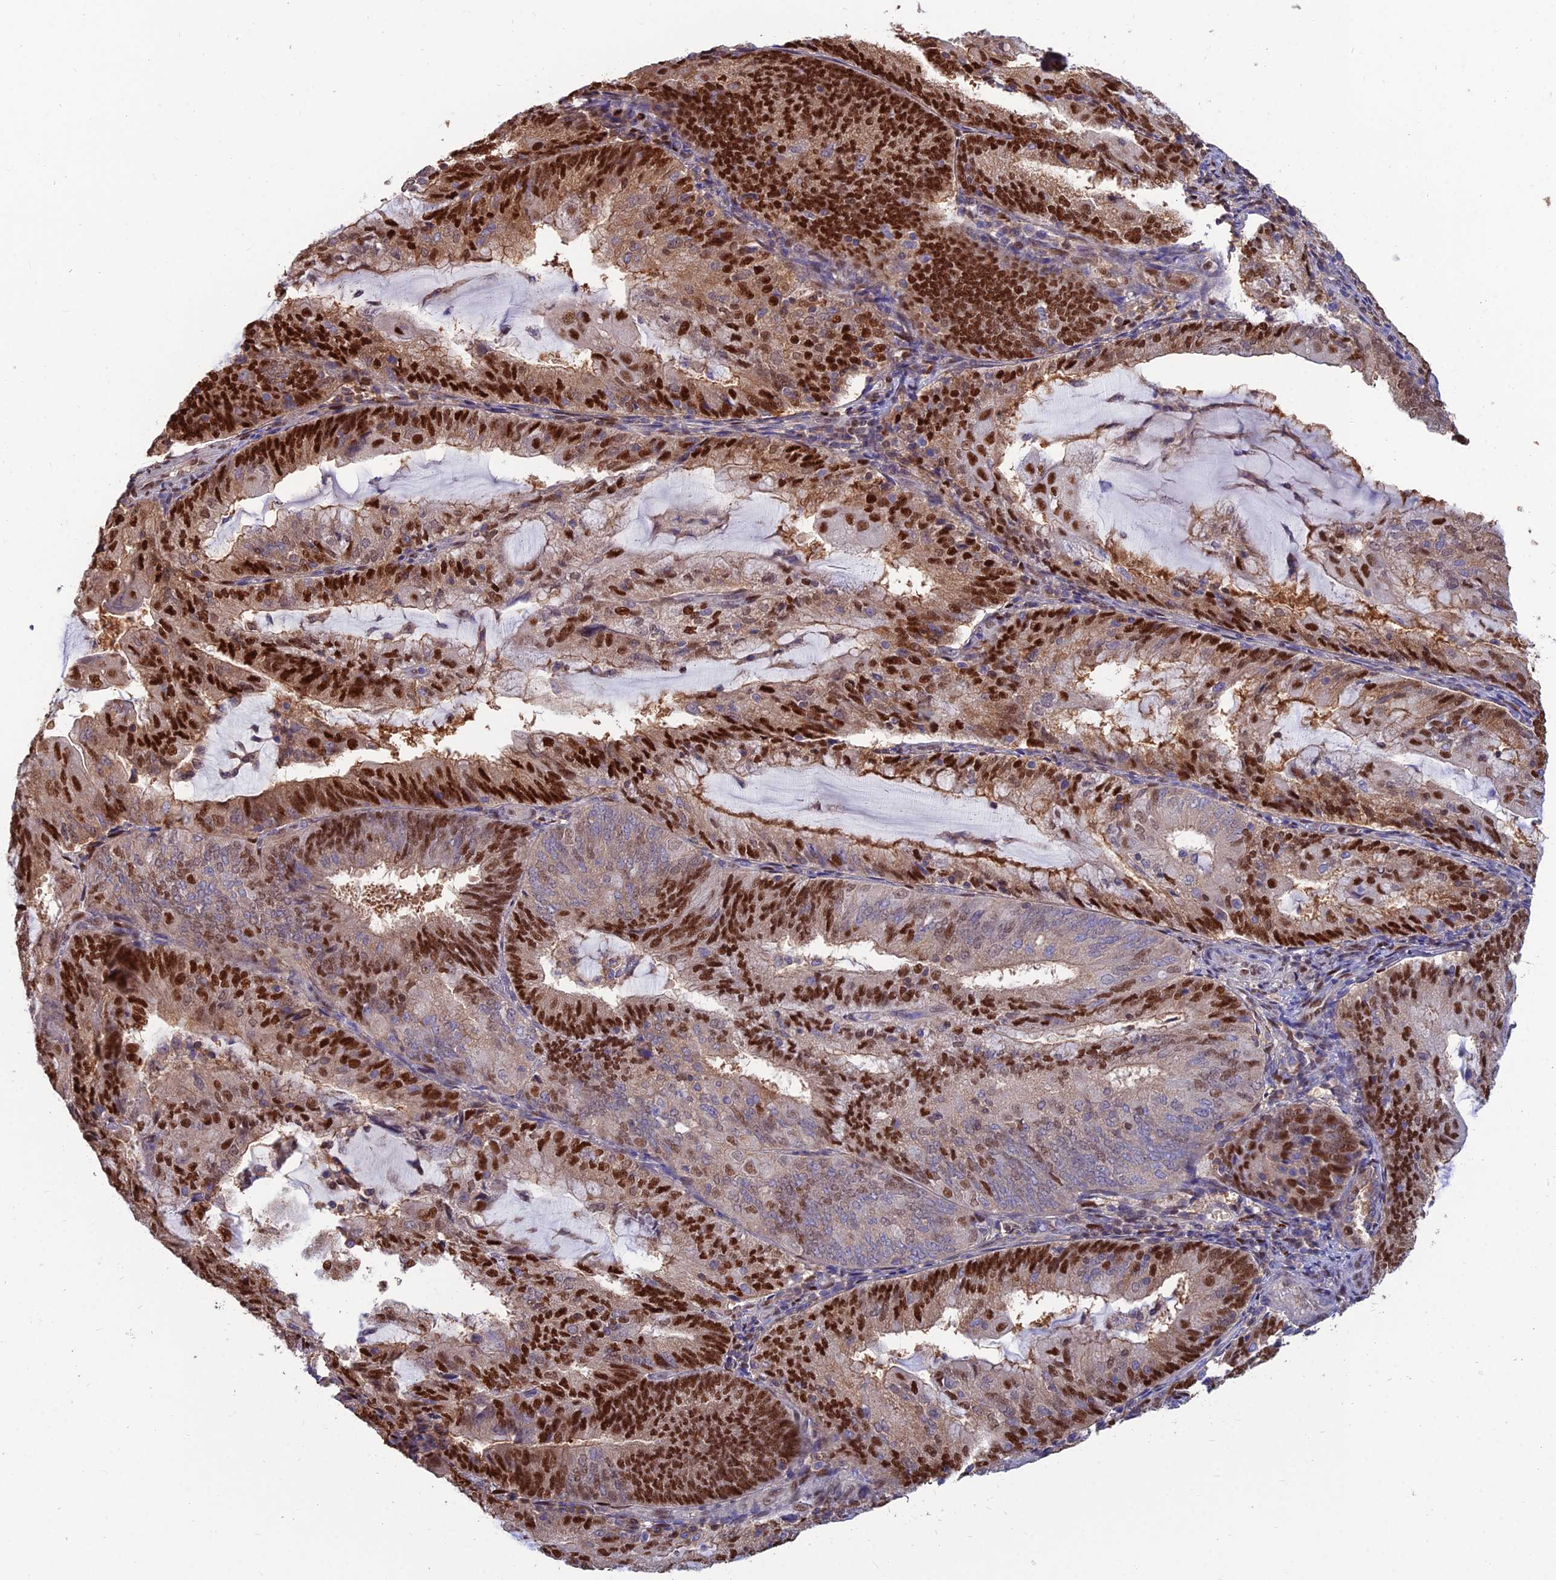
{"staining": {"intensity": "strong", "quantity": ">75%", "location": "cytoplasmic/membranous,nuclear"}, "tissue": "endometrial cancer", "cell_type": "Tumor cells", "image_type": "cancer", "snomed": [{"axis": "morphology", "description": "Adenocarcinoma, NOS"}, {"axis": "topography", "description": "Endometrium"}], "caption": "Brown immunohistochemical staining in human endometrial cancer (adenocarcinoma) exhibits strong cytoplasmic/membranous and nuclear expression in approximately >75% of tumor cells.", "gene": "DNPEP", "patient": {"sex": "female", "age": 81}}